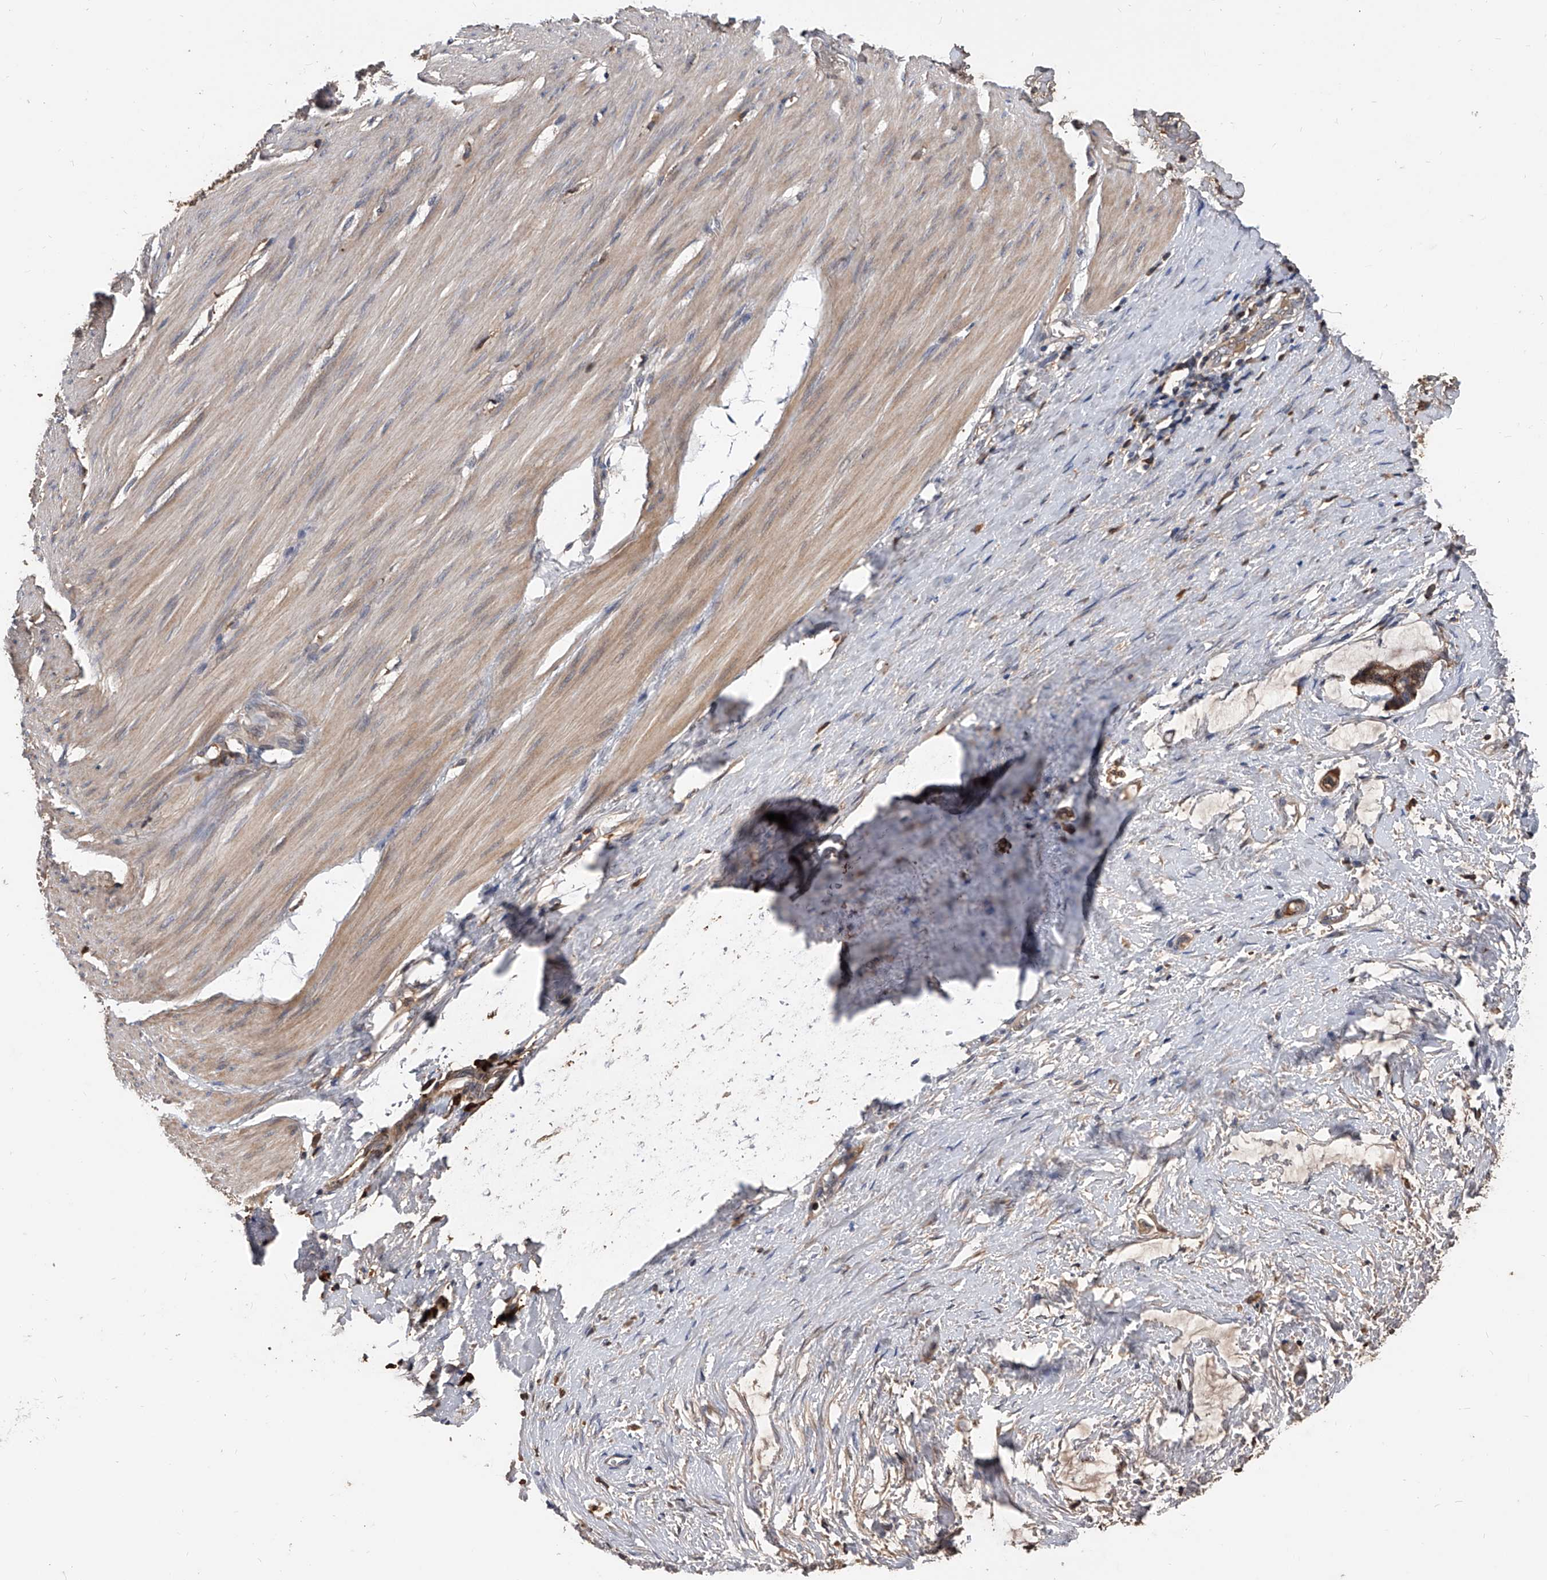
{"staining": {"intensity": "weak", "quantity": ">75%", "location": "cytoplasmic/membranous"}, "tissue": "smooth muscle", "cell_type": "Smooth muscle cells", "image_type": "normal", "snomed": [{"axis": "morphology", "description": "Normal tissue, NOS"}, {"axis": "morphology", "description": "Adenocarcinoma, NOS"}, {"axis": "topography", "description": "Colon"}, {"axis": "topography", "description": "Peripheral nerve tissue"}], "caption": "Immunohistochemistry of normal human smooth muscle exhibits low levels of weak cytoplasmic/membranous positivity in about >75% of smooth muscle cells. The protein of interest is stained brown, and the nuclei are stained in blue (DAB (3,3'-diaminobenzidine) IHC with brightfield microscopy, high magnification).", "gene": "ZNF25", "patient": {"sex": "male", "age": 14}}